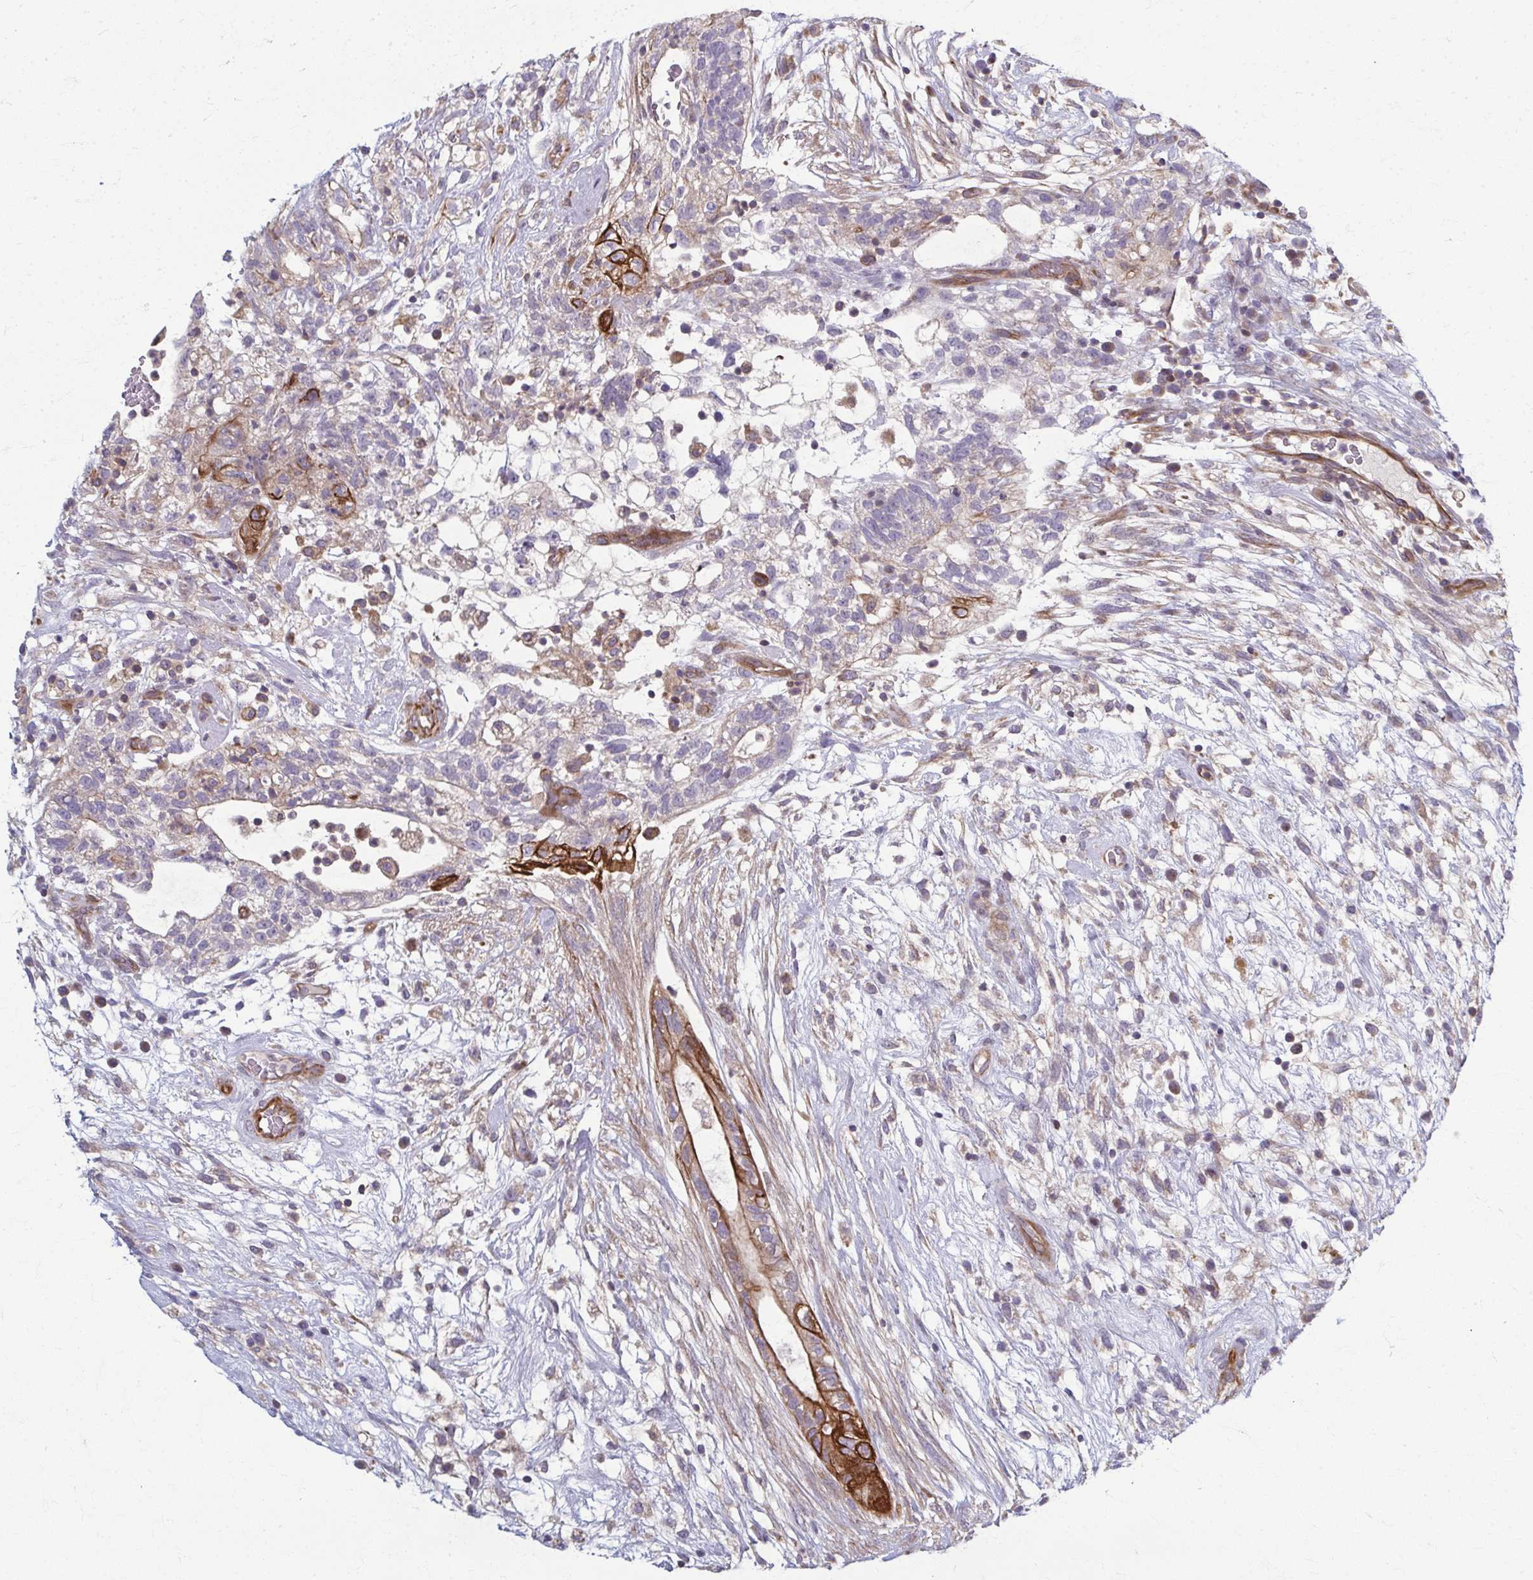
{"staining": {"intensity": "strong", "quantity": "<25%", "location": "cytoplasmic/membranous"}, "tissue": "testis cancer", "cell_type": "Tumor cells", "image_type": "cancer", "snomed": [{"axis": "morphology", "description": "Carcinoma, Embryonal, NOS"}, {"axis": "topography", "description": "Testis"}], "caption": "Protein expression analysis of testis embryonal carcinoma demonstrates strong cytoplasmic/membranous positivity in approximately <25% of tumor cells.", "gene": "EID2B", "patient": {"sex": "male", "age": 32}}